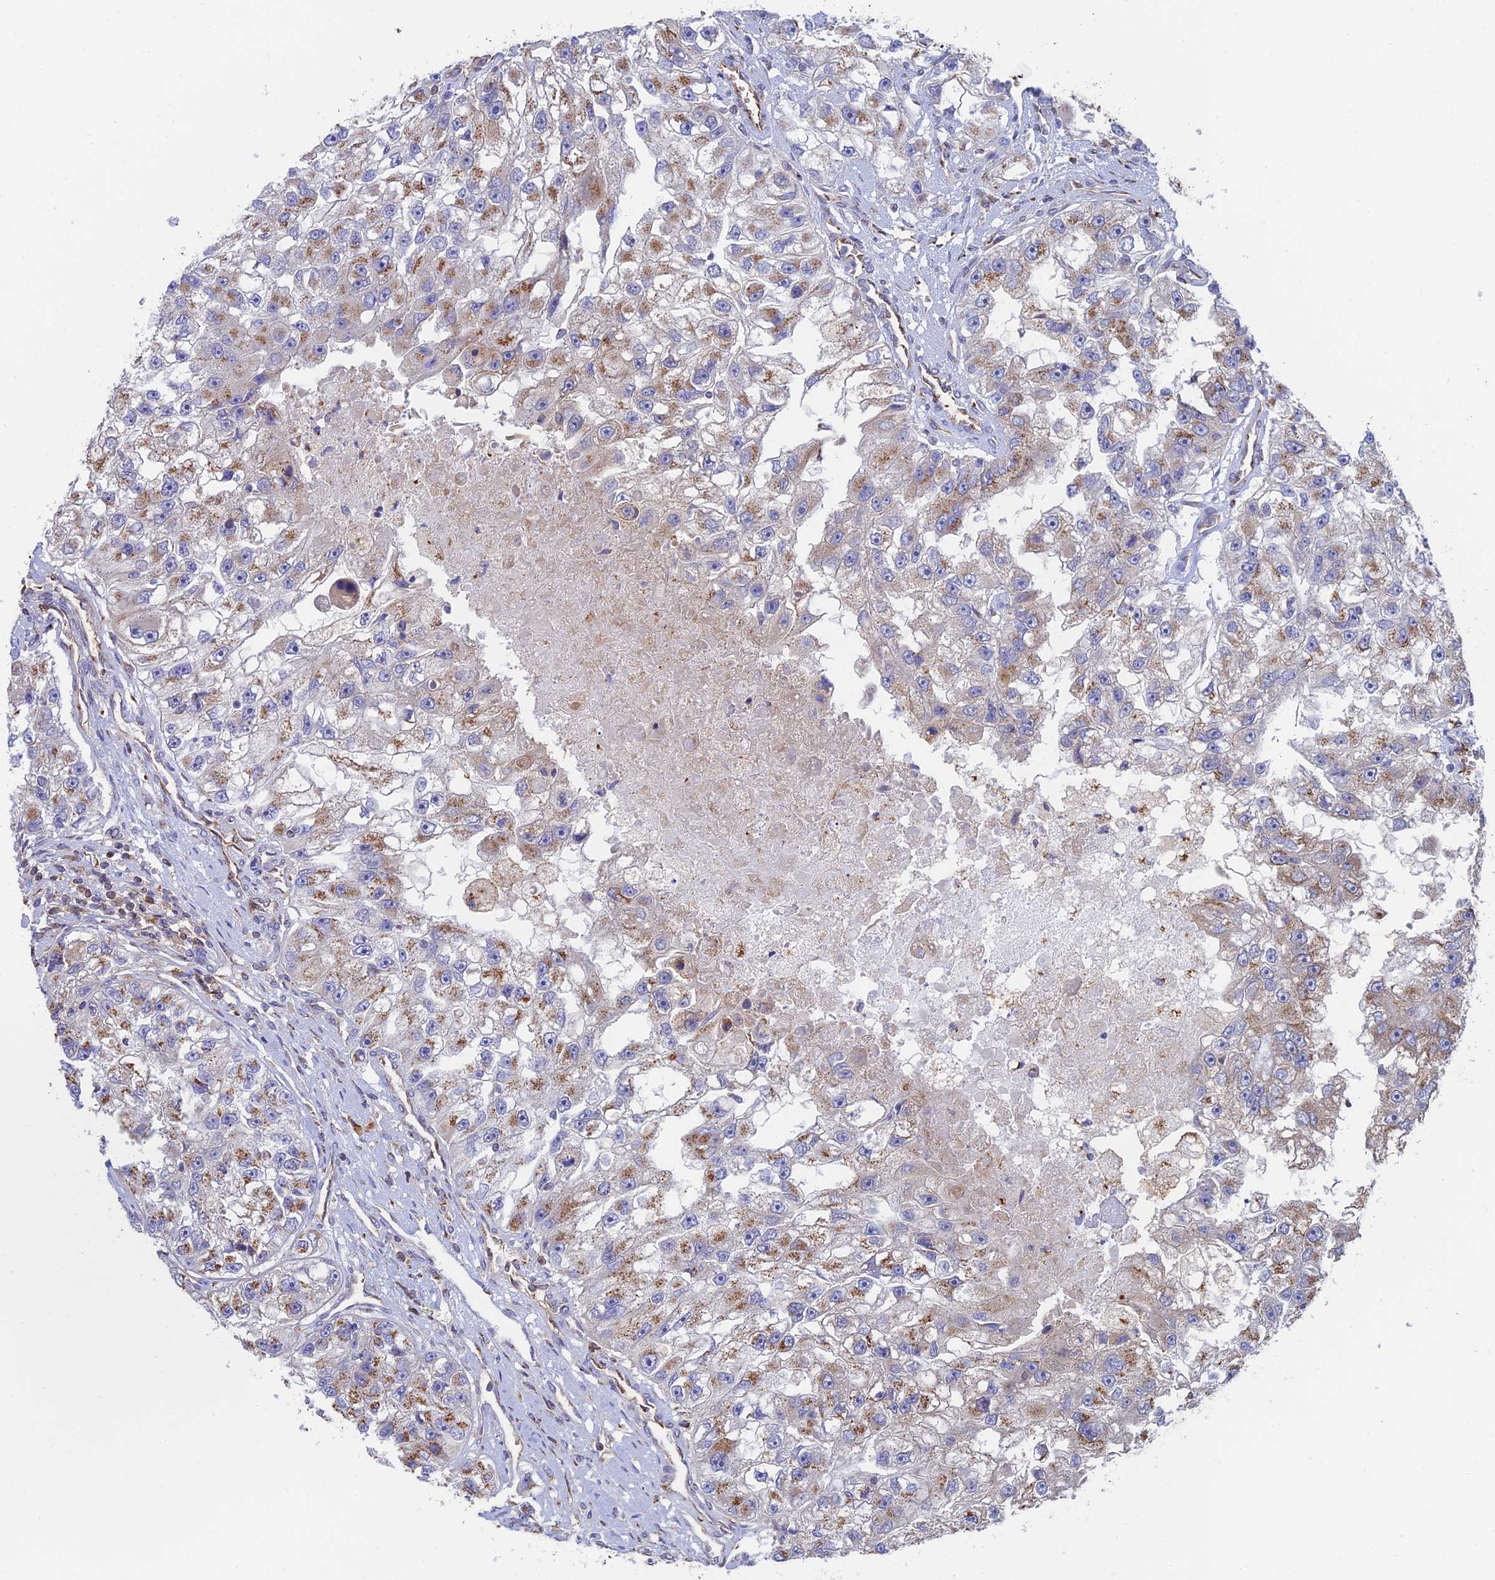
{"staining": {"intensity": "moderate", "quantity": ">75%", "location": "cytoplasmic/membranous"}, "tissue": "renal cancer", "cell_type": "Tumor cells", "image_type": "cancer", "snomed": [{"axis": "morphology", "description": "Adenocarcinoma, NOS"}, {"axis": "topography", "description": "Kidney"}], "caption": "This image exhibits renal cancer stained with immunohistochemistry to label a protein in brown. The cytoplasmic/membranous of tumor cells show moderate positivity for the protein. Nuclei are counter-stained blue.", "gene": "HS2ST1", "patient": {"sex": "male", "age": 63}}